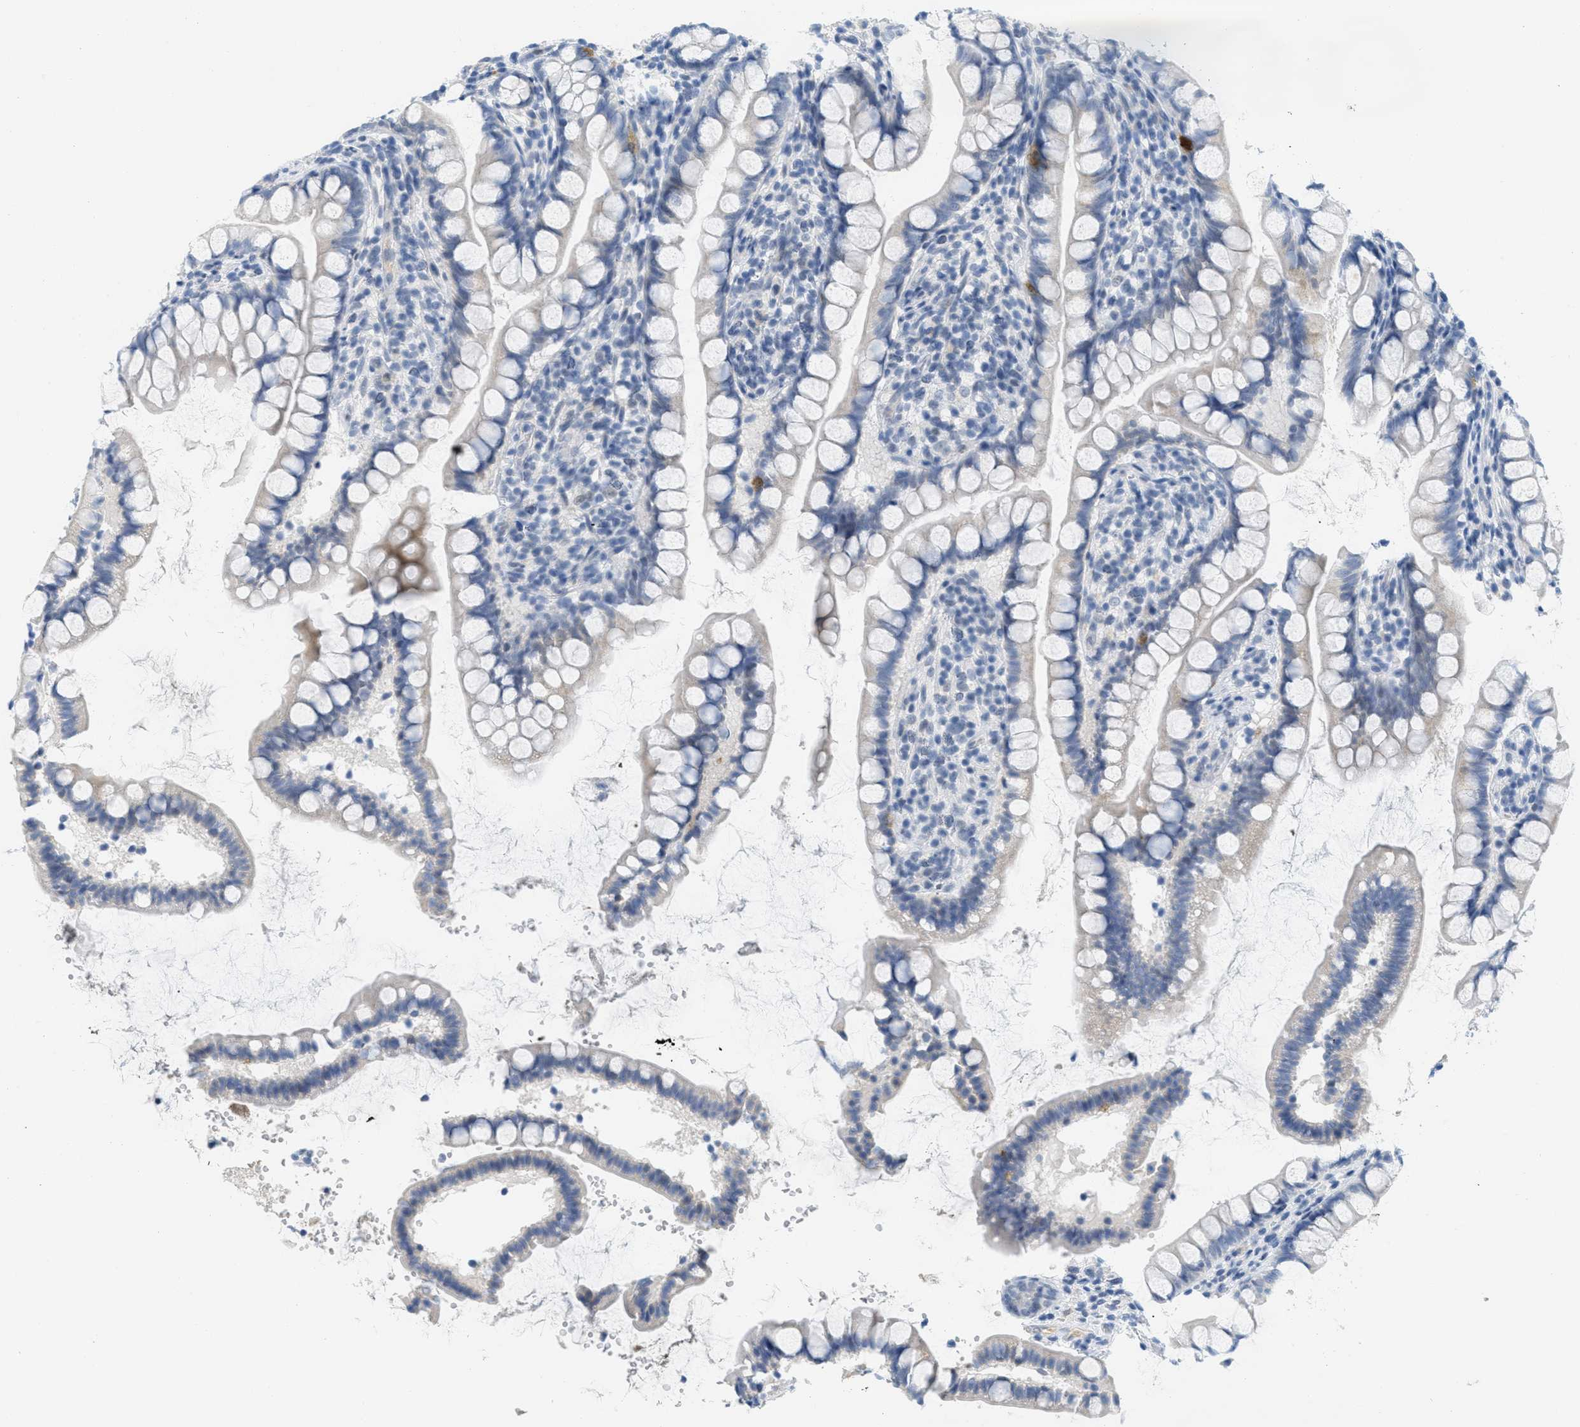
{"staining": {"intensity": "negative", "quantity": "none", "location": "none"}, "tissue": "small intestine", "cell_type": "Glandular cells", "image_type": "normal", "snomed": [{"axis": "morphology", "description": "Normal tissue, NOS"}, {"axis": "topography", "description": "Small intestine"}], "caption": "This is an IHC histopathology image of unremarkable small intestine. There is no expression in glandular cells.", "gene": "HSF2", "patient": {"sex": "female", "age": 84}}